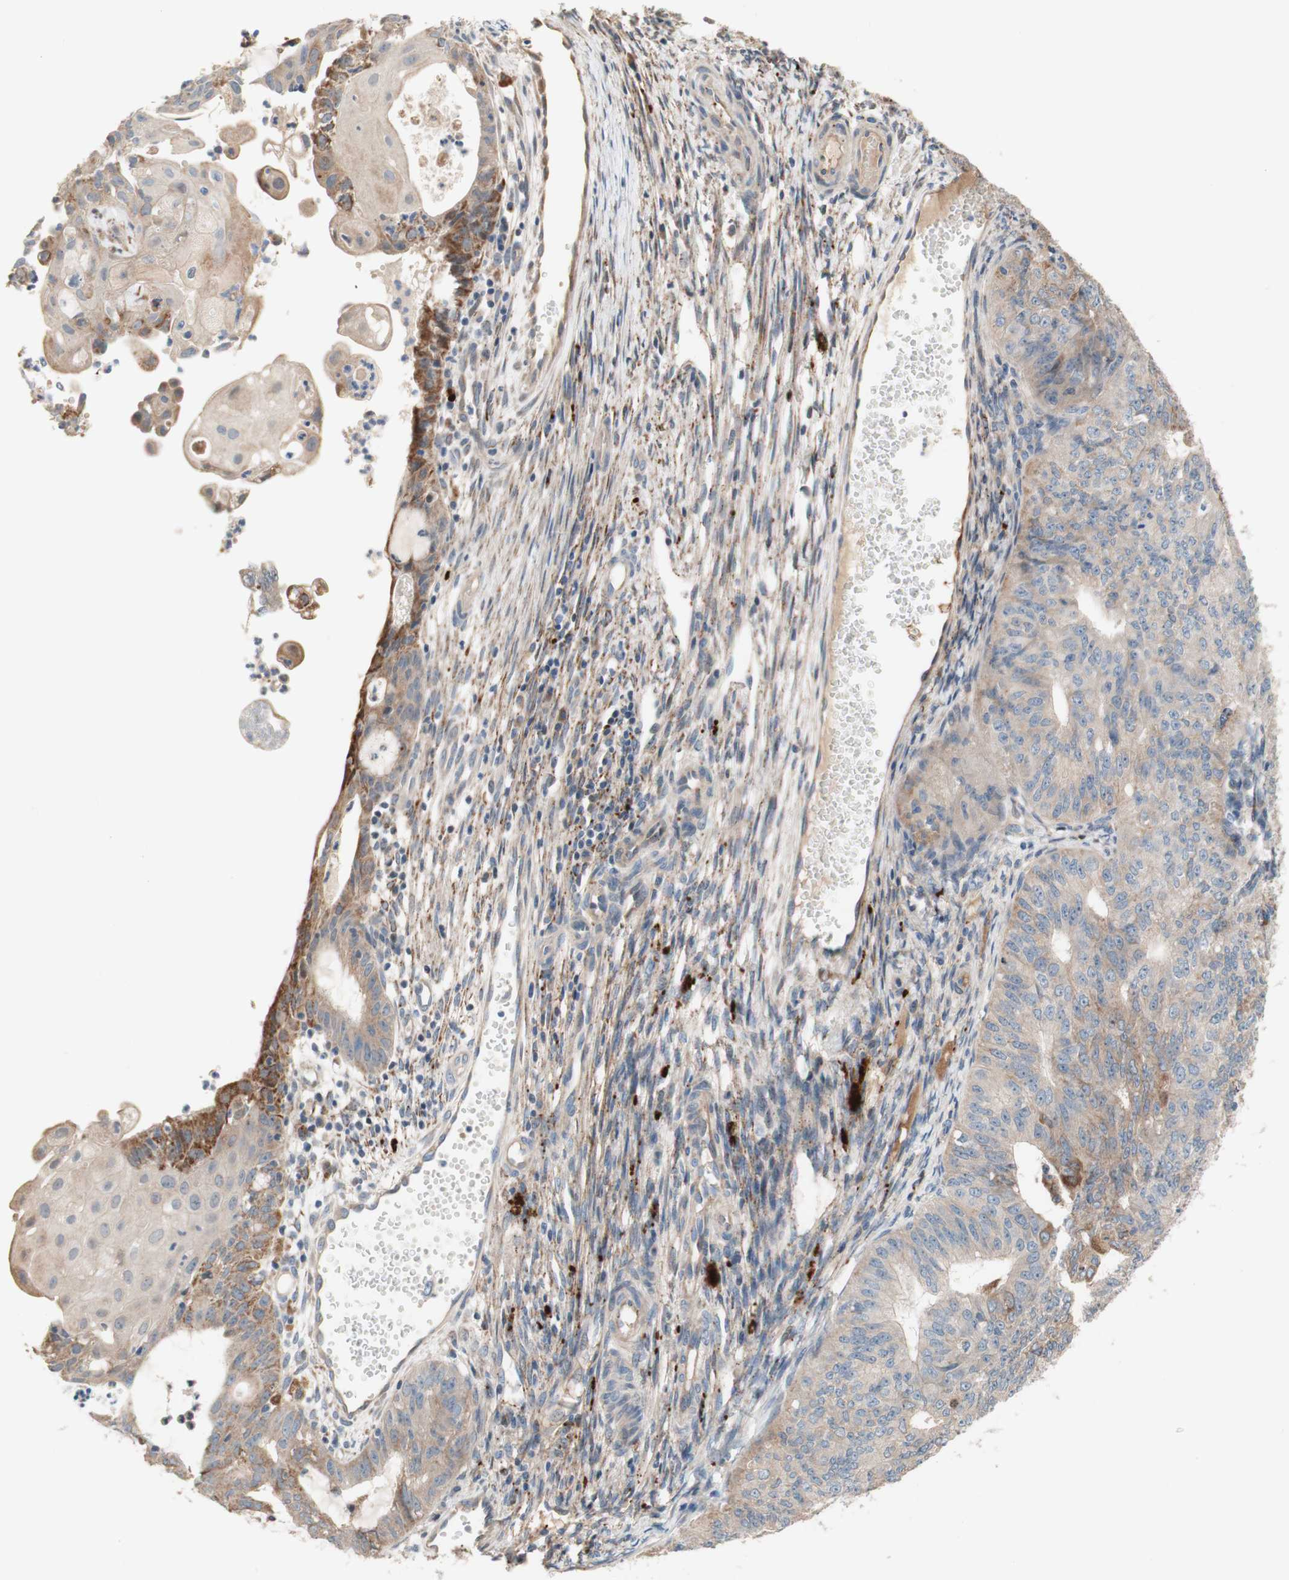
{"staining": {"intensity": "weak", "quantity": ">75%", "location": "cytoplasmic/membranous"}, "tissue": "endometrial cancer", "cell_type": "Tumor cells", "image_type": "cancer", "snomed": [{"axis": "morphology", "description": "Adenocarcinoma, NOS"}, {"axis": "topography", "description": "Endometrium"}], "caption": "Adenocarcinoma (endometrial) stained with a protein marker exhibits weak staining in tumor cells.", "gene": "PTPN21", "patient": {"sex": "female", "age": 32}}